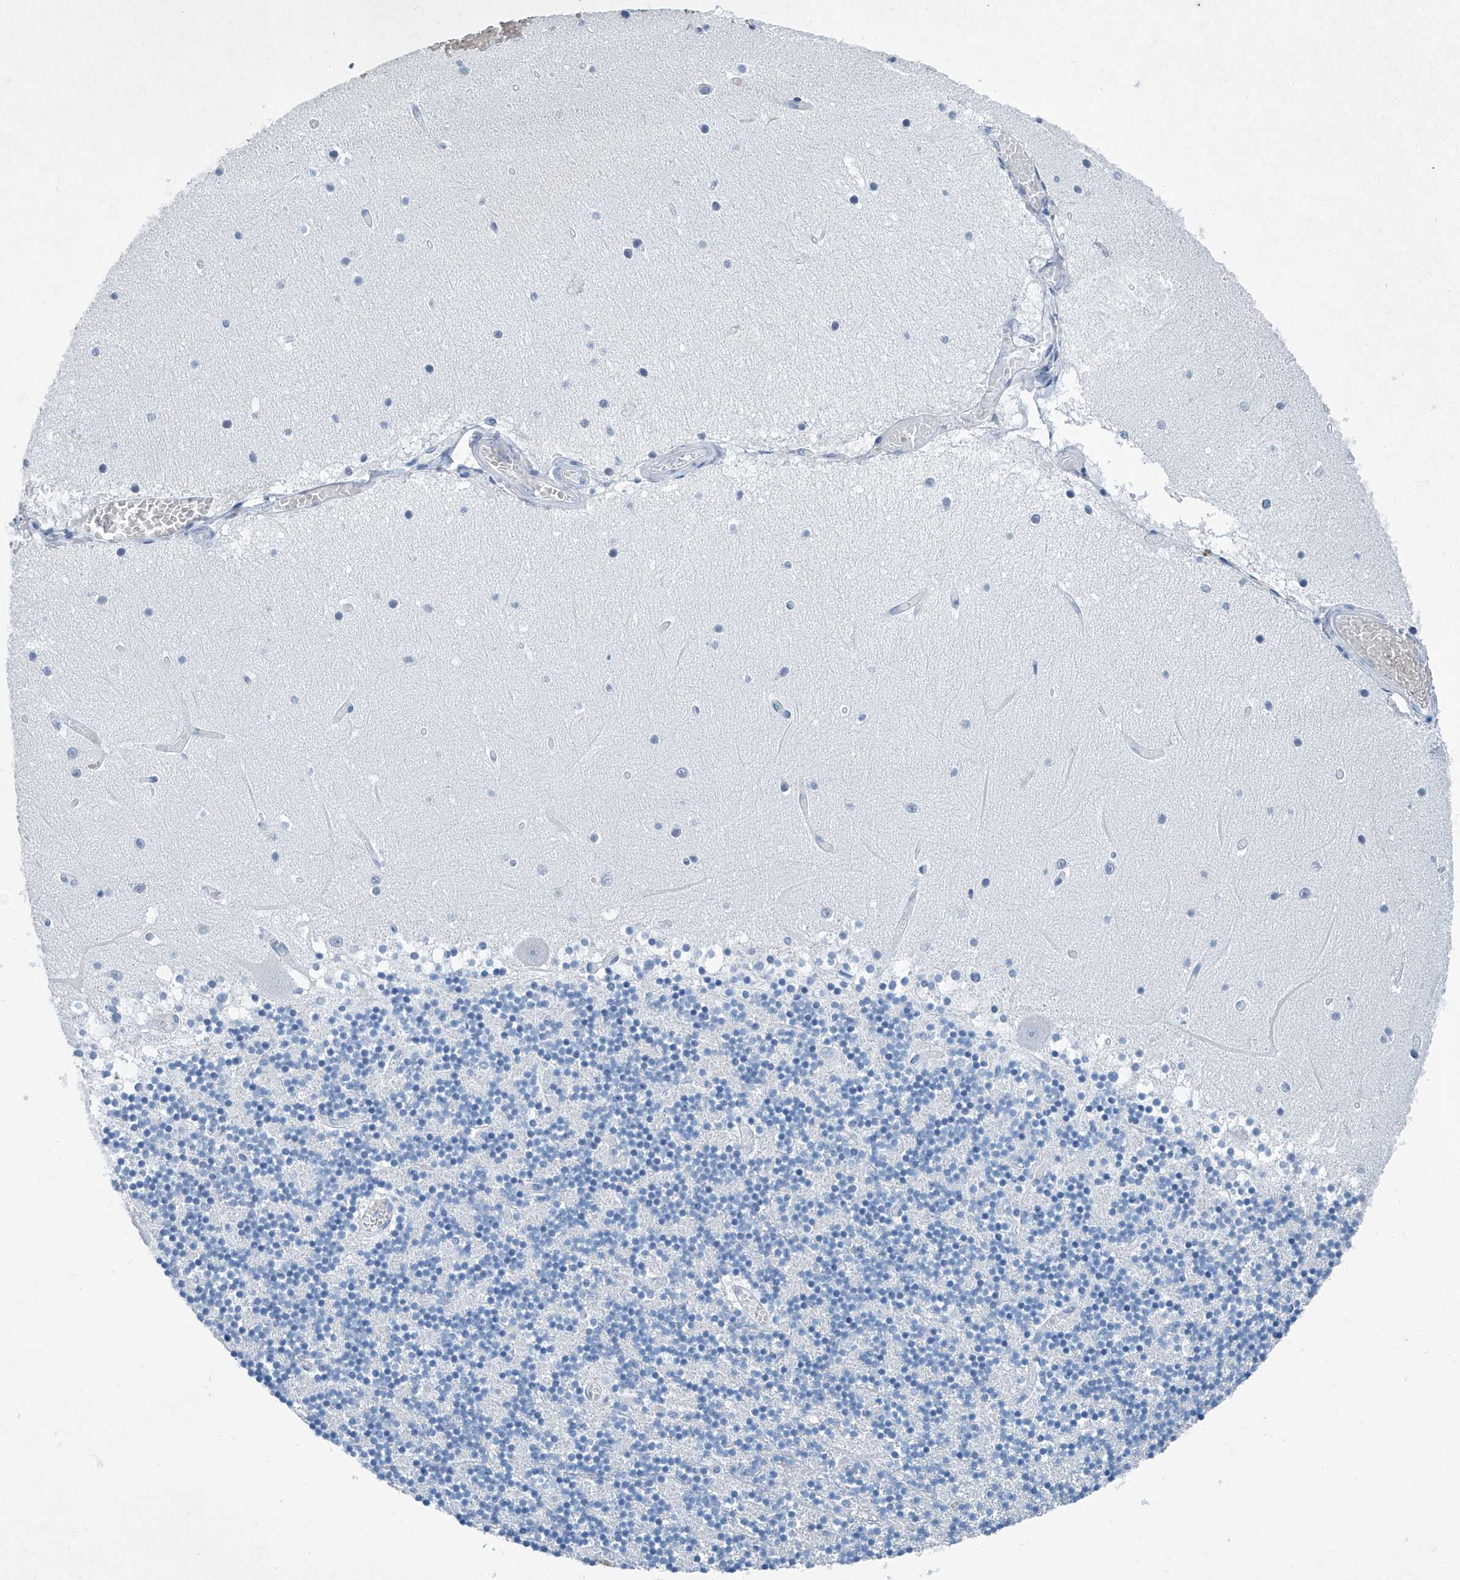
{"staining": {"intensity": "negative", "quantity": "none", "location": "none"}, "tissue": "cerebellum", "cell_type": "Cells in granular layer", "image_type": "normal", "snomed": [{"axis": "morphology", "description": "Normal tissue, NOS"}, {"axis": "topography", "description": "Cerebellum"}], "caption": "IHC photomicrograph of normal human cerebellum stained for a protein (brown), which demonstrates no expression in cells in granular layer.", "gene": "CYP2A7", "patient": {"sex": "female", "age": 28}}